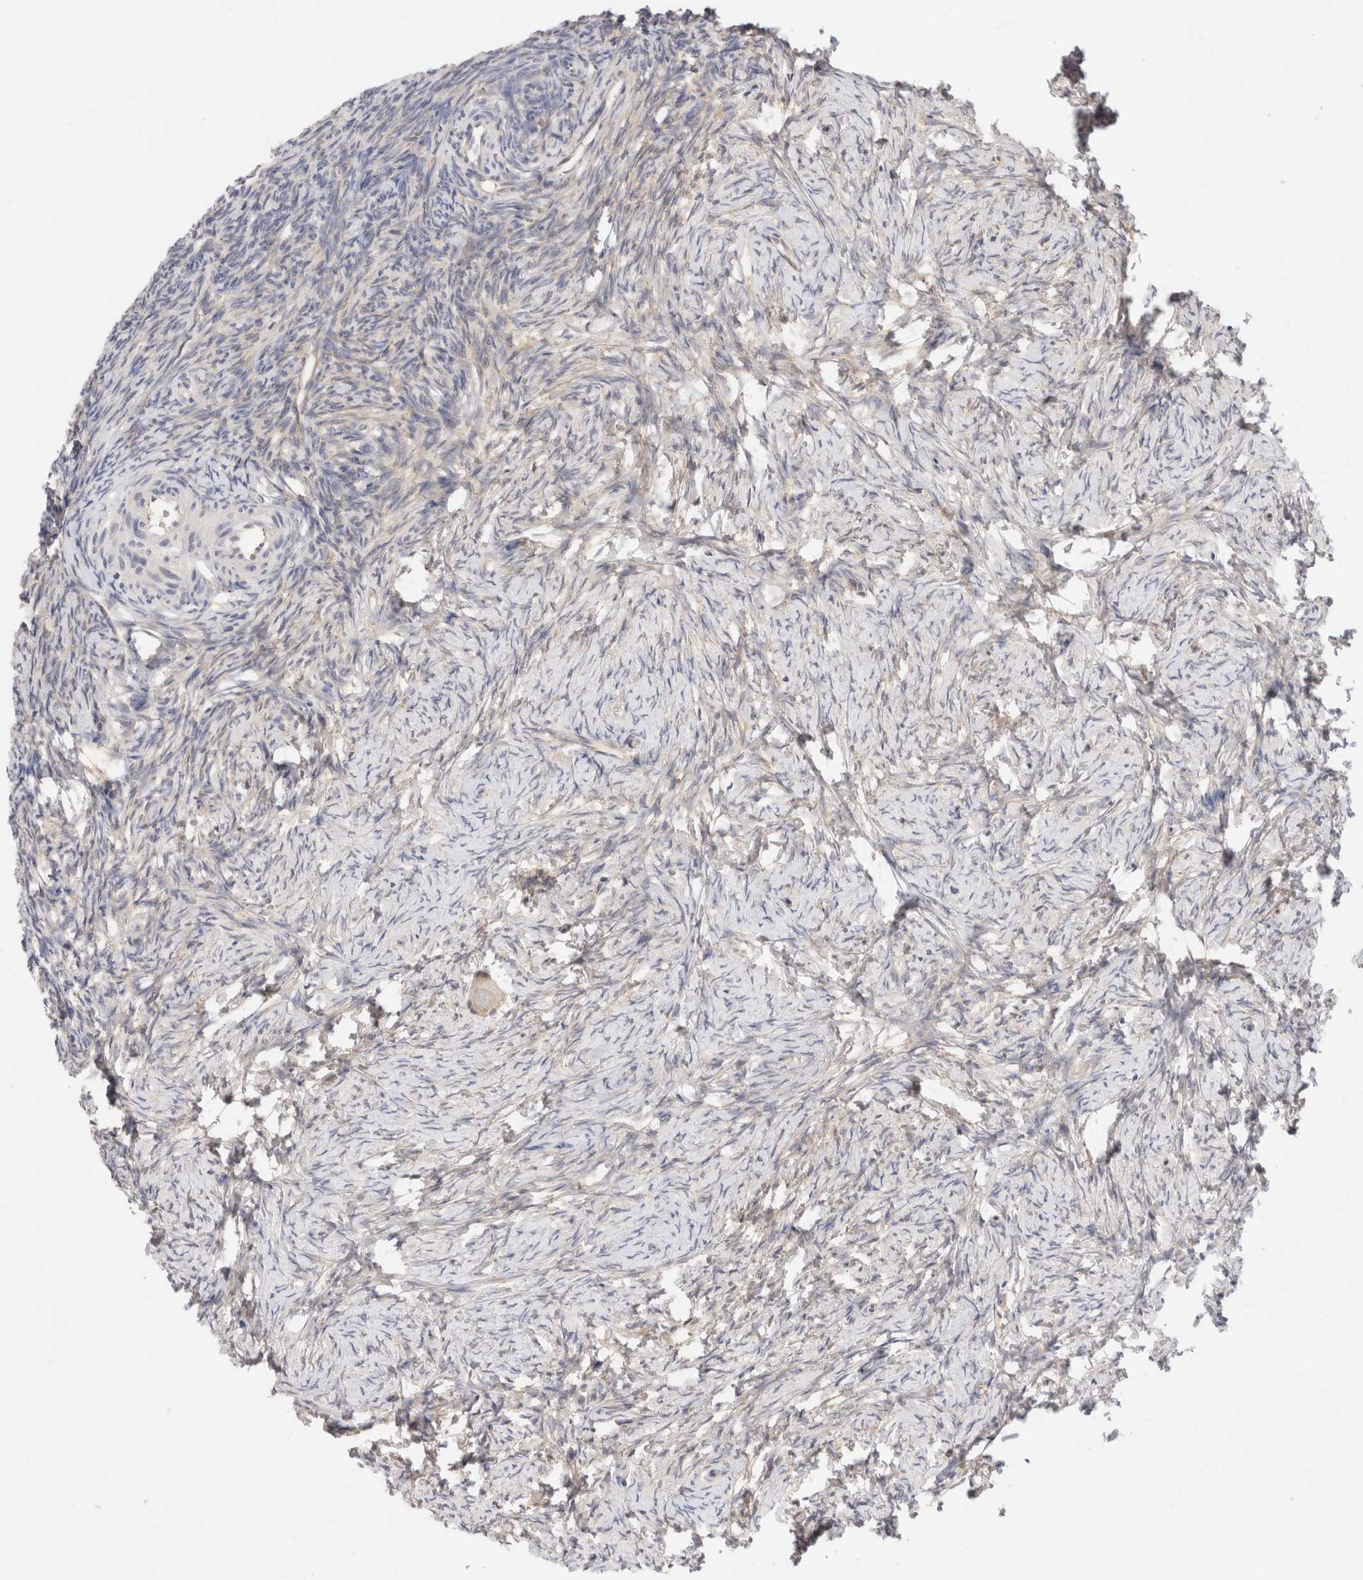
{"staining": {"intensity": "weak", "quantity": ">75%", "location": "cytoplasmic/membranous"}, "tissue": "ovary", "cell_type": "Follicle cells", "image_type": "normal", "snomed": [{"axis": "morphology", "description": "Normal tissue, NOS"}, {"axis": "topography", "description": "Ovary"}], "caption": "Immunohistochemical staining of benign human ovary demonstrates >75% levels of weak cytoplasmic/membranous protein expression in about >75% of follicle cells.", "gene": "C17orf97", "patient": {"sex": "female", "age": 34}}